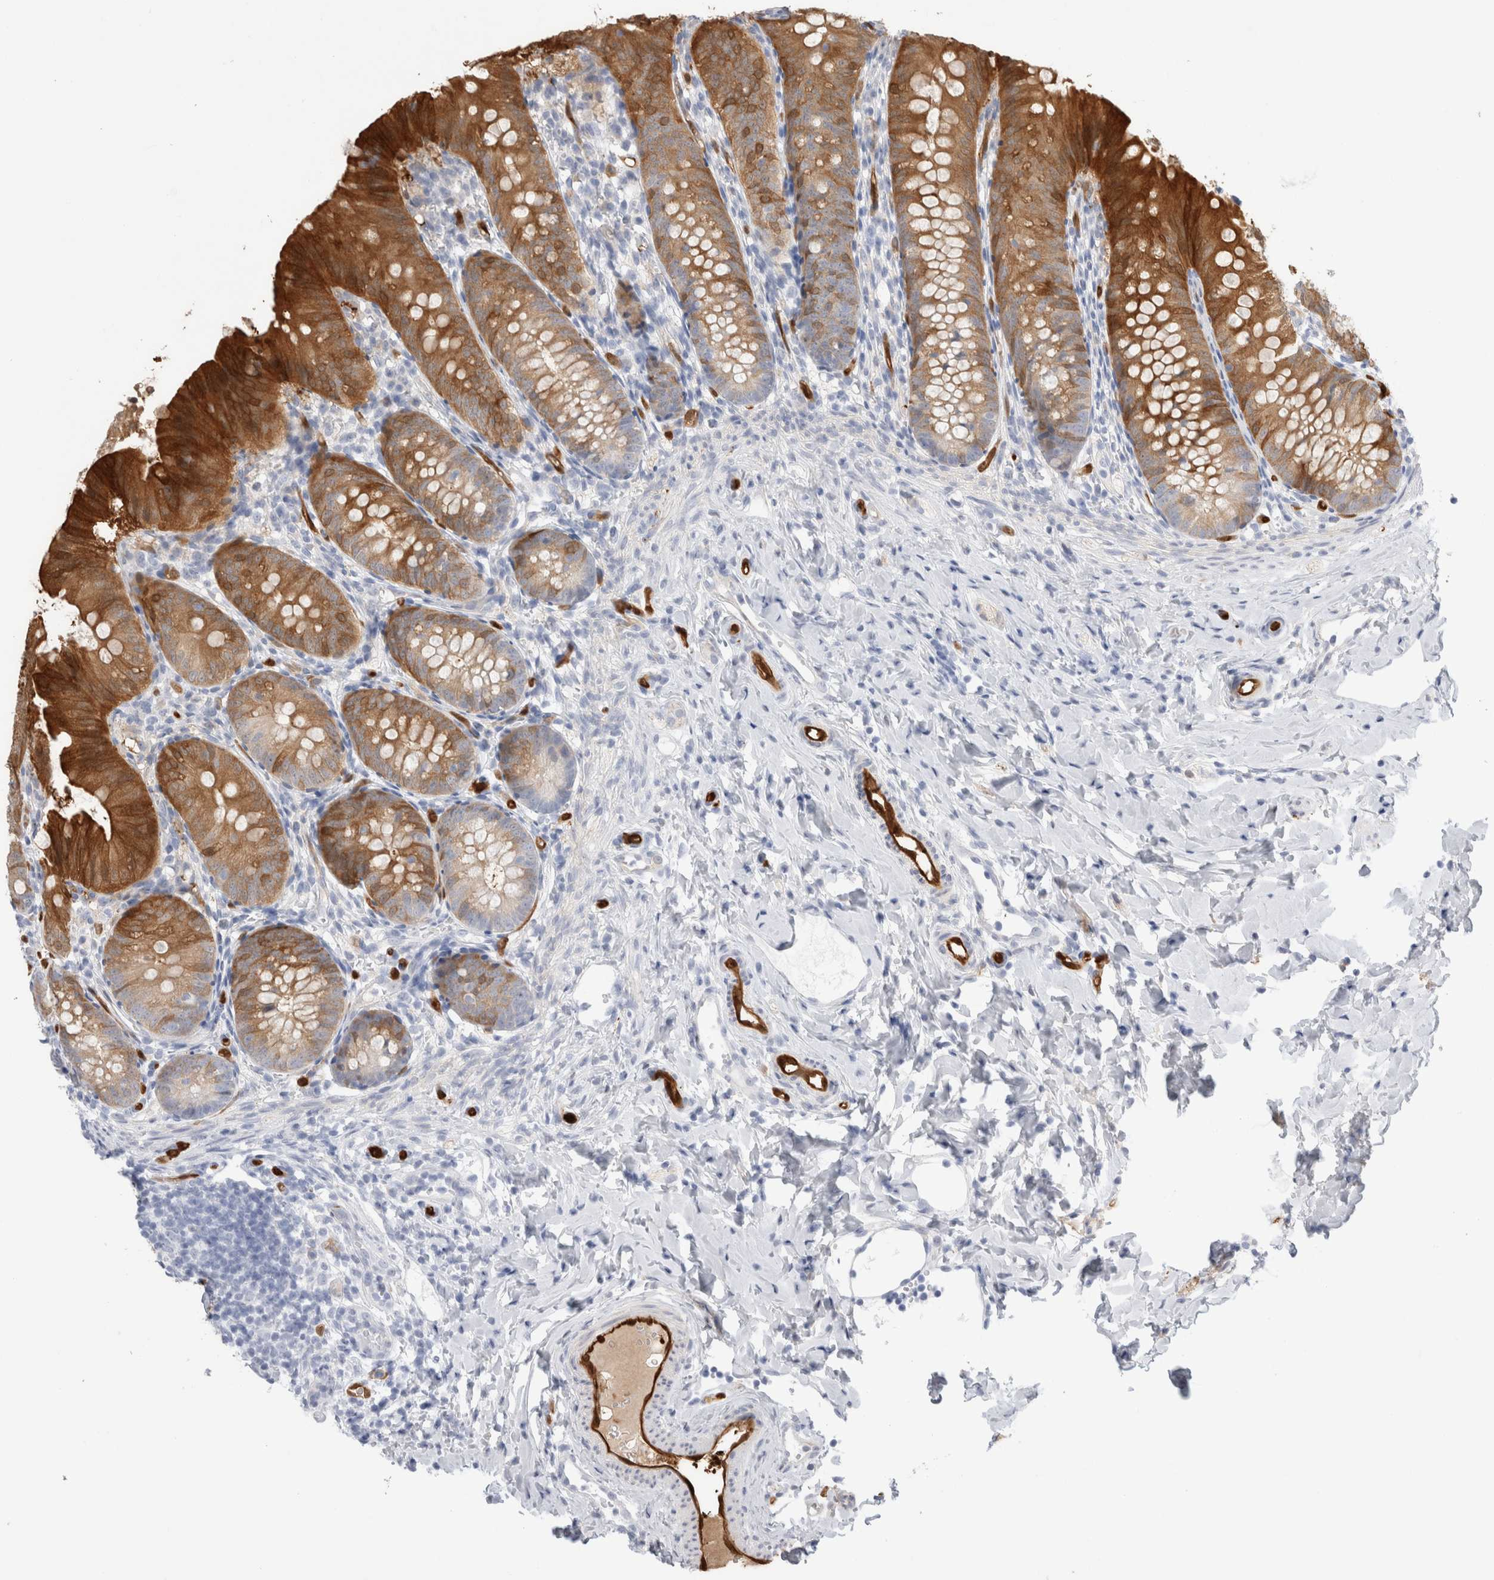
{"staining": {"intensity": "strong", "quantity": ">75%", "location": "cytoplasmic/membranous"}, "tissue": "appendix", "cell_type": "Glandular cells", "image_type": "normal", "snomed": [{"axis": "morphology", "description": "Normal tissue, NOS"}, {"axis": "topography", "description": "Appendix"}], "caption": "There is high levels of strong cytoplasmic/membranous expression in glandular cells of benign appendix, as demonstrated by immunohistochemical staining (brown color).", "gene": "NAPEPLD", "patient": {"sex": "male", "age": 1}}